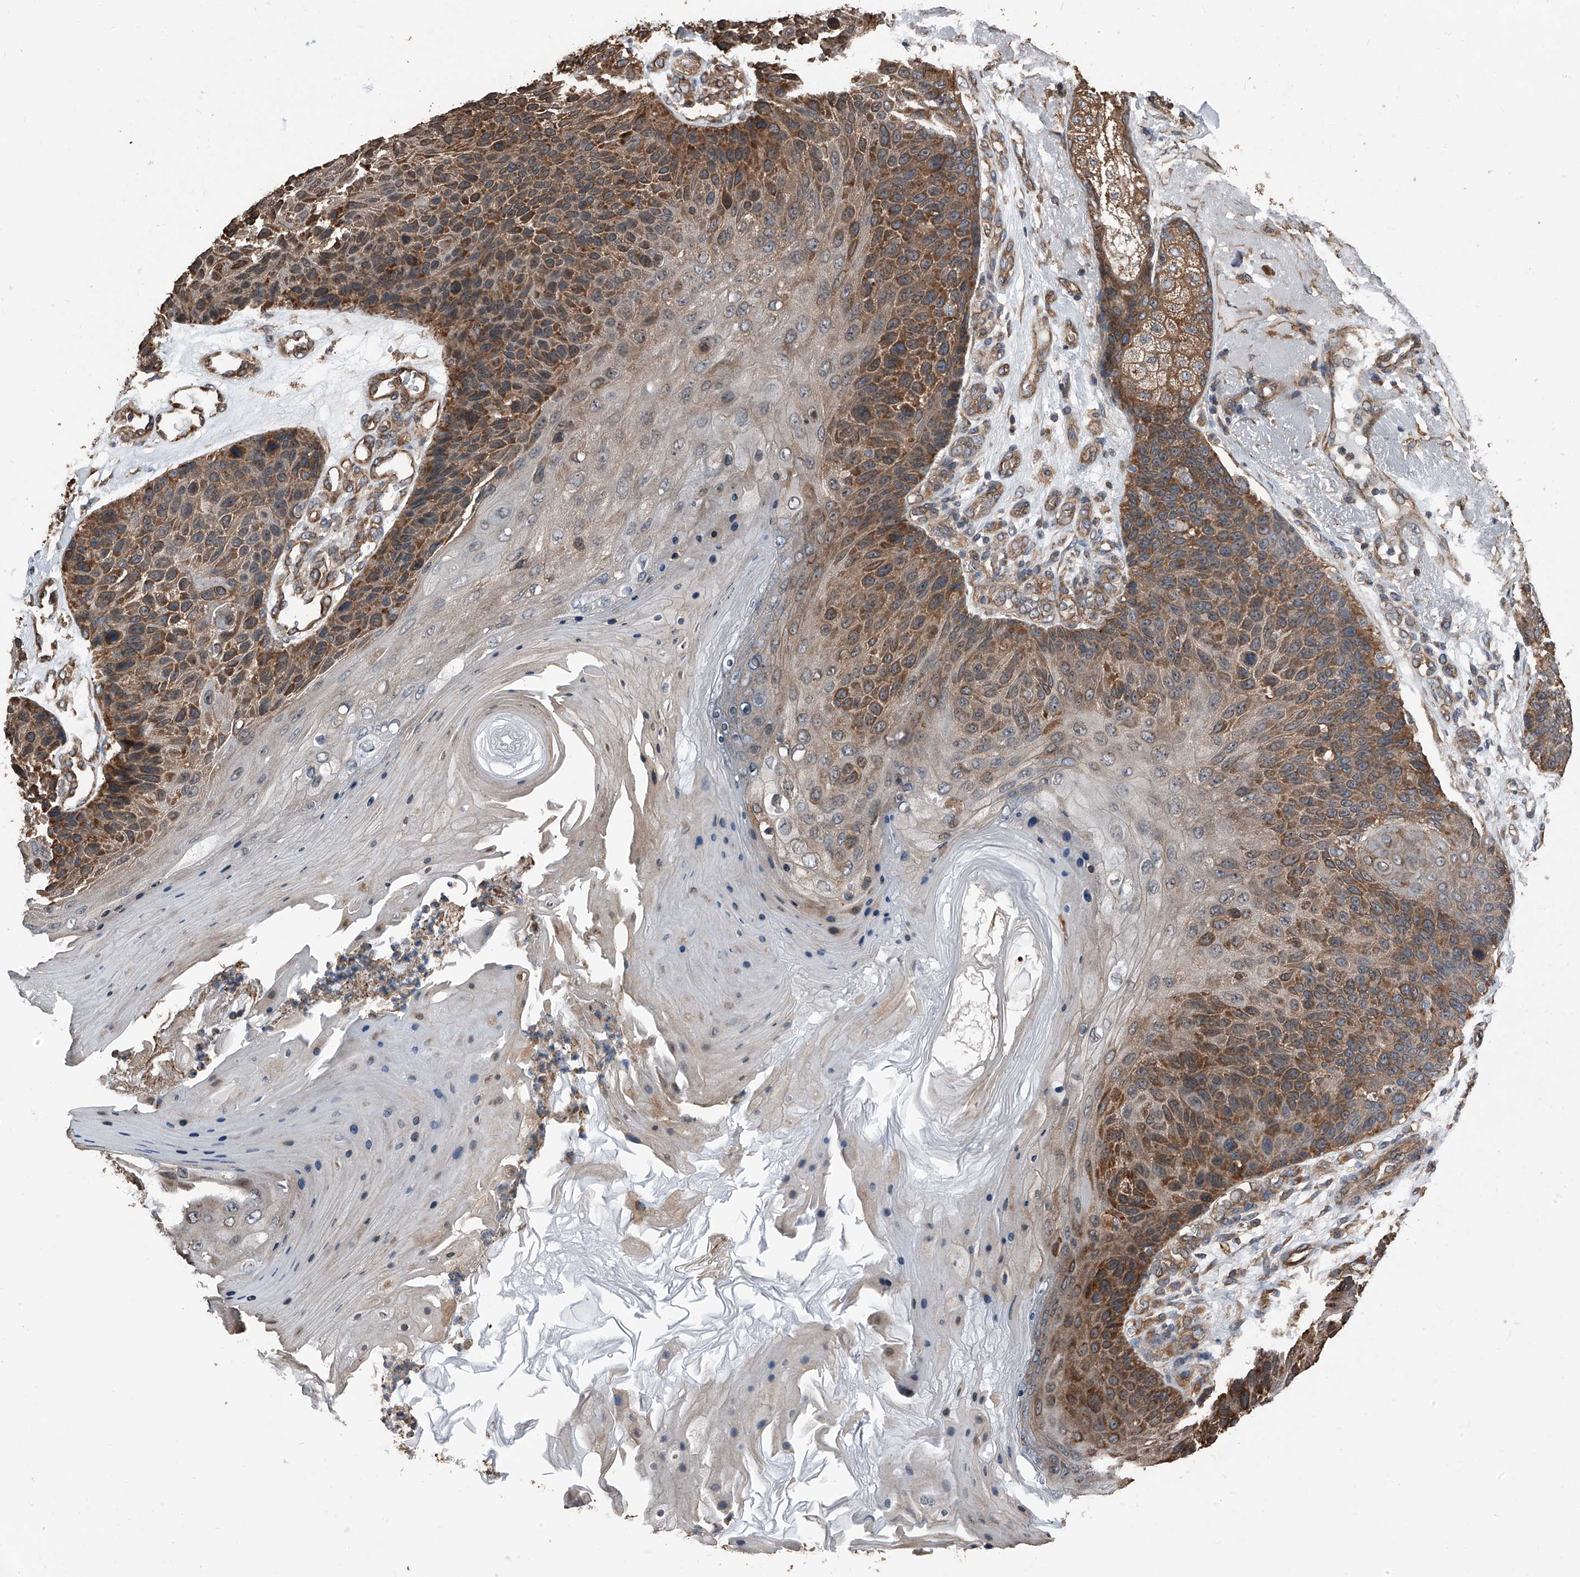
{"staining": {"intensity": "strong", "quantity": "25%-75%", "location": "cytoplasmic/membranous"}, "tissue": "skin cancer", "cell_type": "Tumor cells", "image_type": "cancer", "snomed": [{"axis": "morphology", "description": "Squamous cell carcinoma, NOS"}, {"axis": "topography", "description": "Skin"}], "caption": "IHC image of human squamous cell carcinoma (skin) stained for a protein (brown), which exhibits high levels of strong cytoplasmic/membranous positivity in approximately 25%-75% of tumor cells.", "gene": "KCNJ2", "patient": {"sex": "female", "age": 88}}